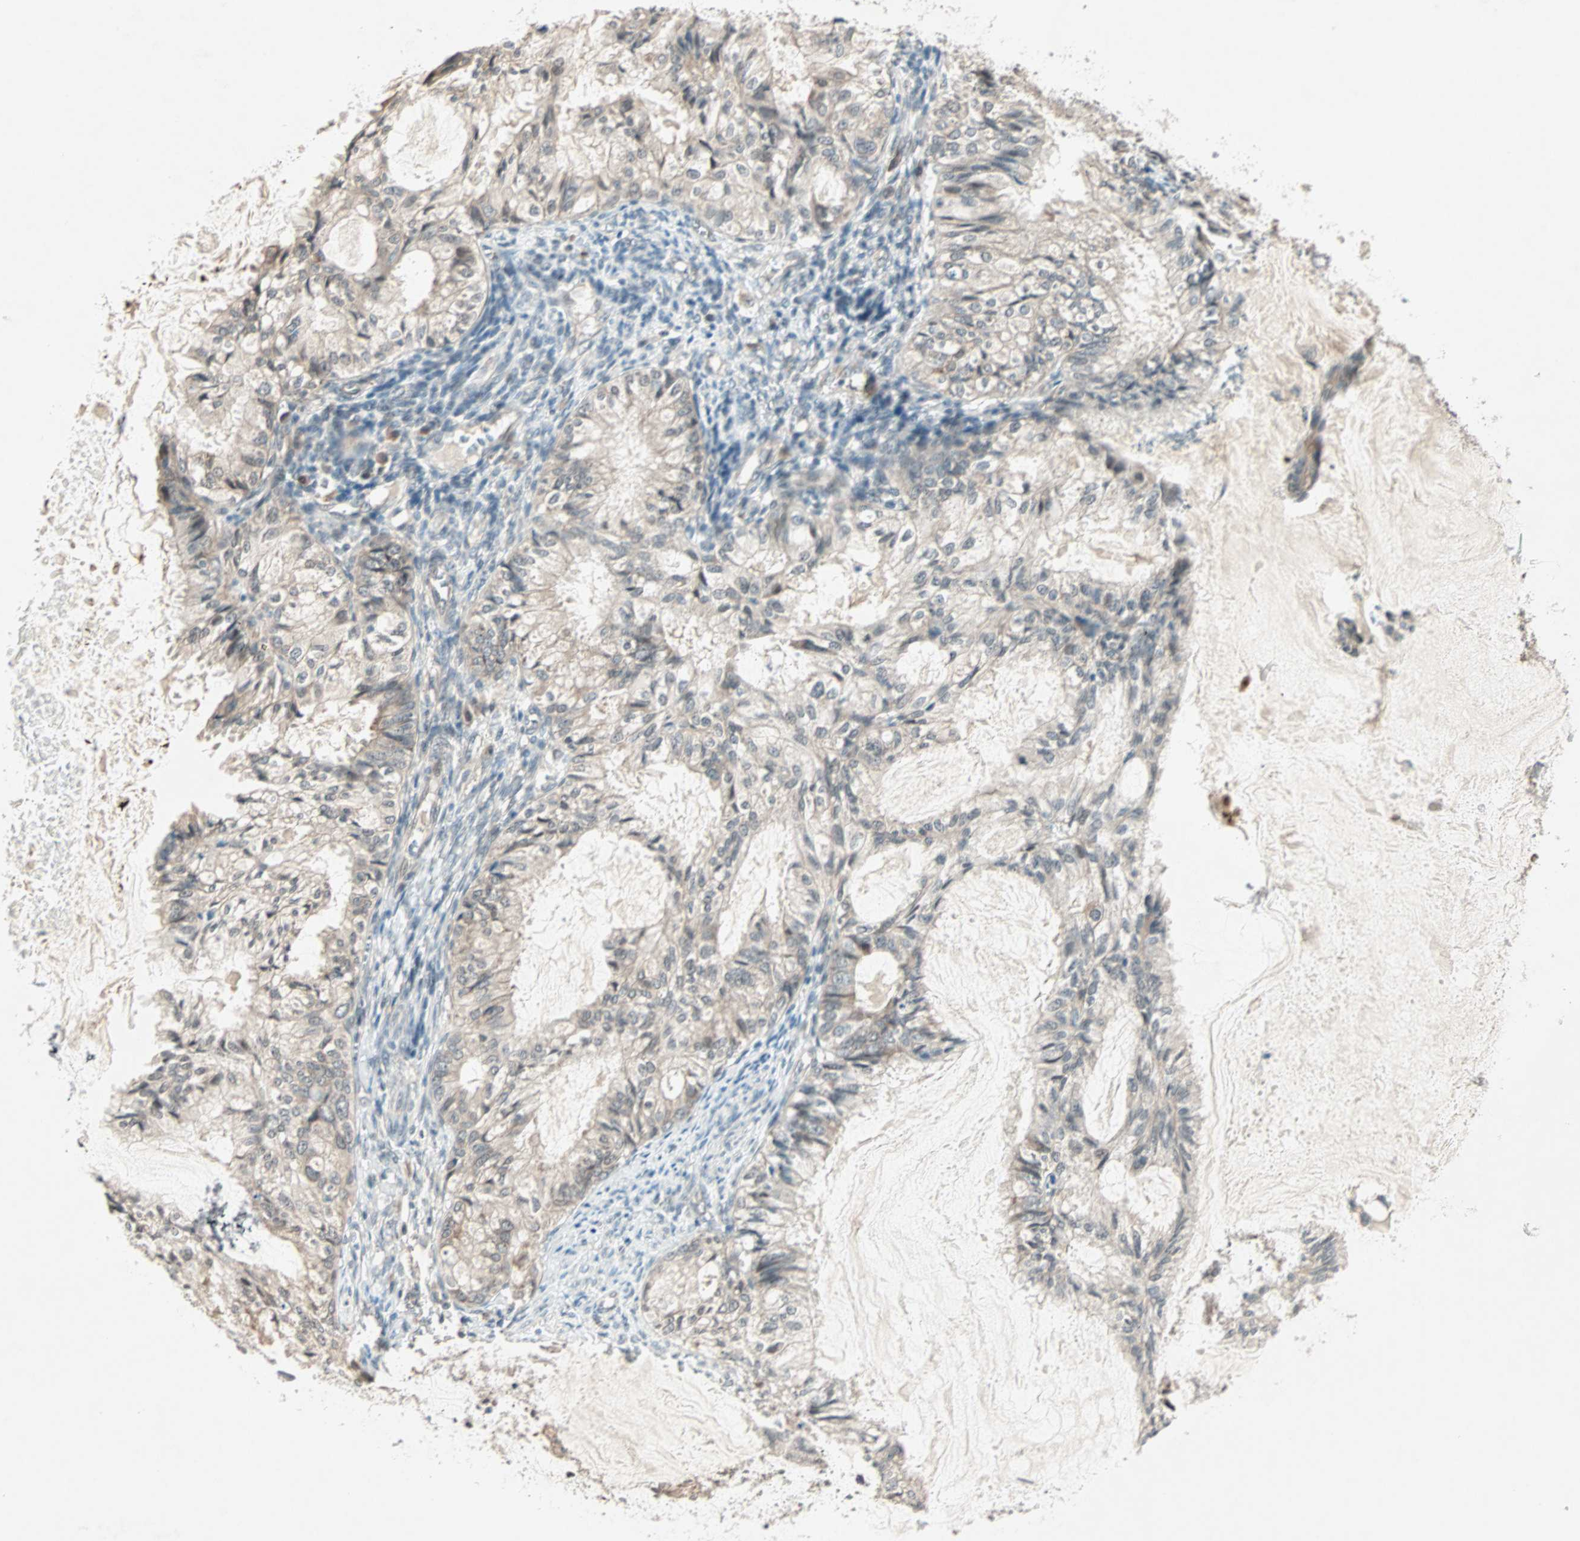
{"staining": {"intensity": "weak", "quantity": "25%-75%", "location": "cytoplasmic/membranous"}, "tissue": "cervical cancer", "cell_type": "Tumor cells", "image_type": "cancer", "snomed": [{"axis": "morphology", "description": "Normal tissue, NOS"}, {"axis": "morphology", "description": "Adenocarcinoma, NOS"}, {"axis": "topography", "description": "Cervix"}, {"axis": "topography", "description": "Endometrium"}], "caption": "Tumor cells reveal weak cytoplasmic/membranous staining in about 25%-75% of cells in cervical cancer (adenocarcinoma).", "gene": "PGBD1", "patient": {"sex": "female", "age": 86}}